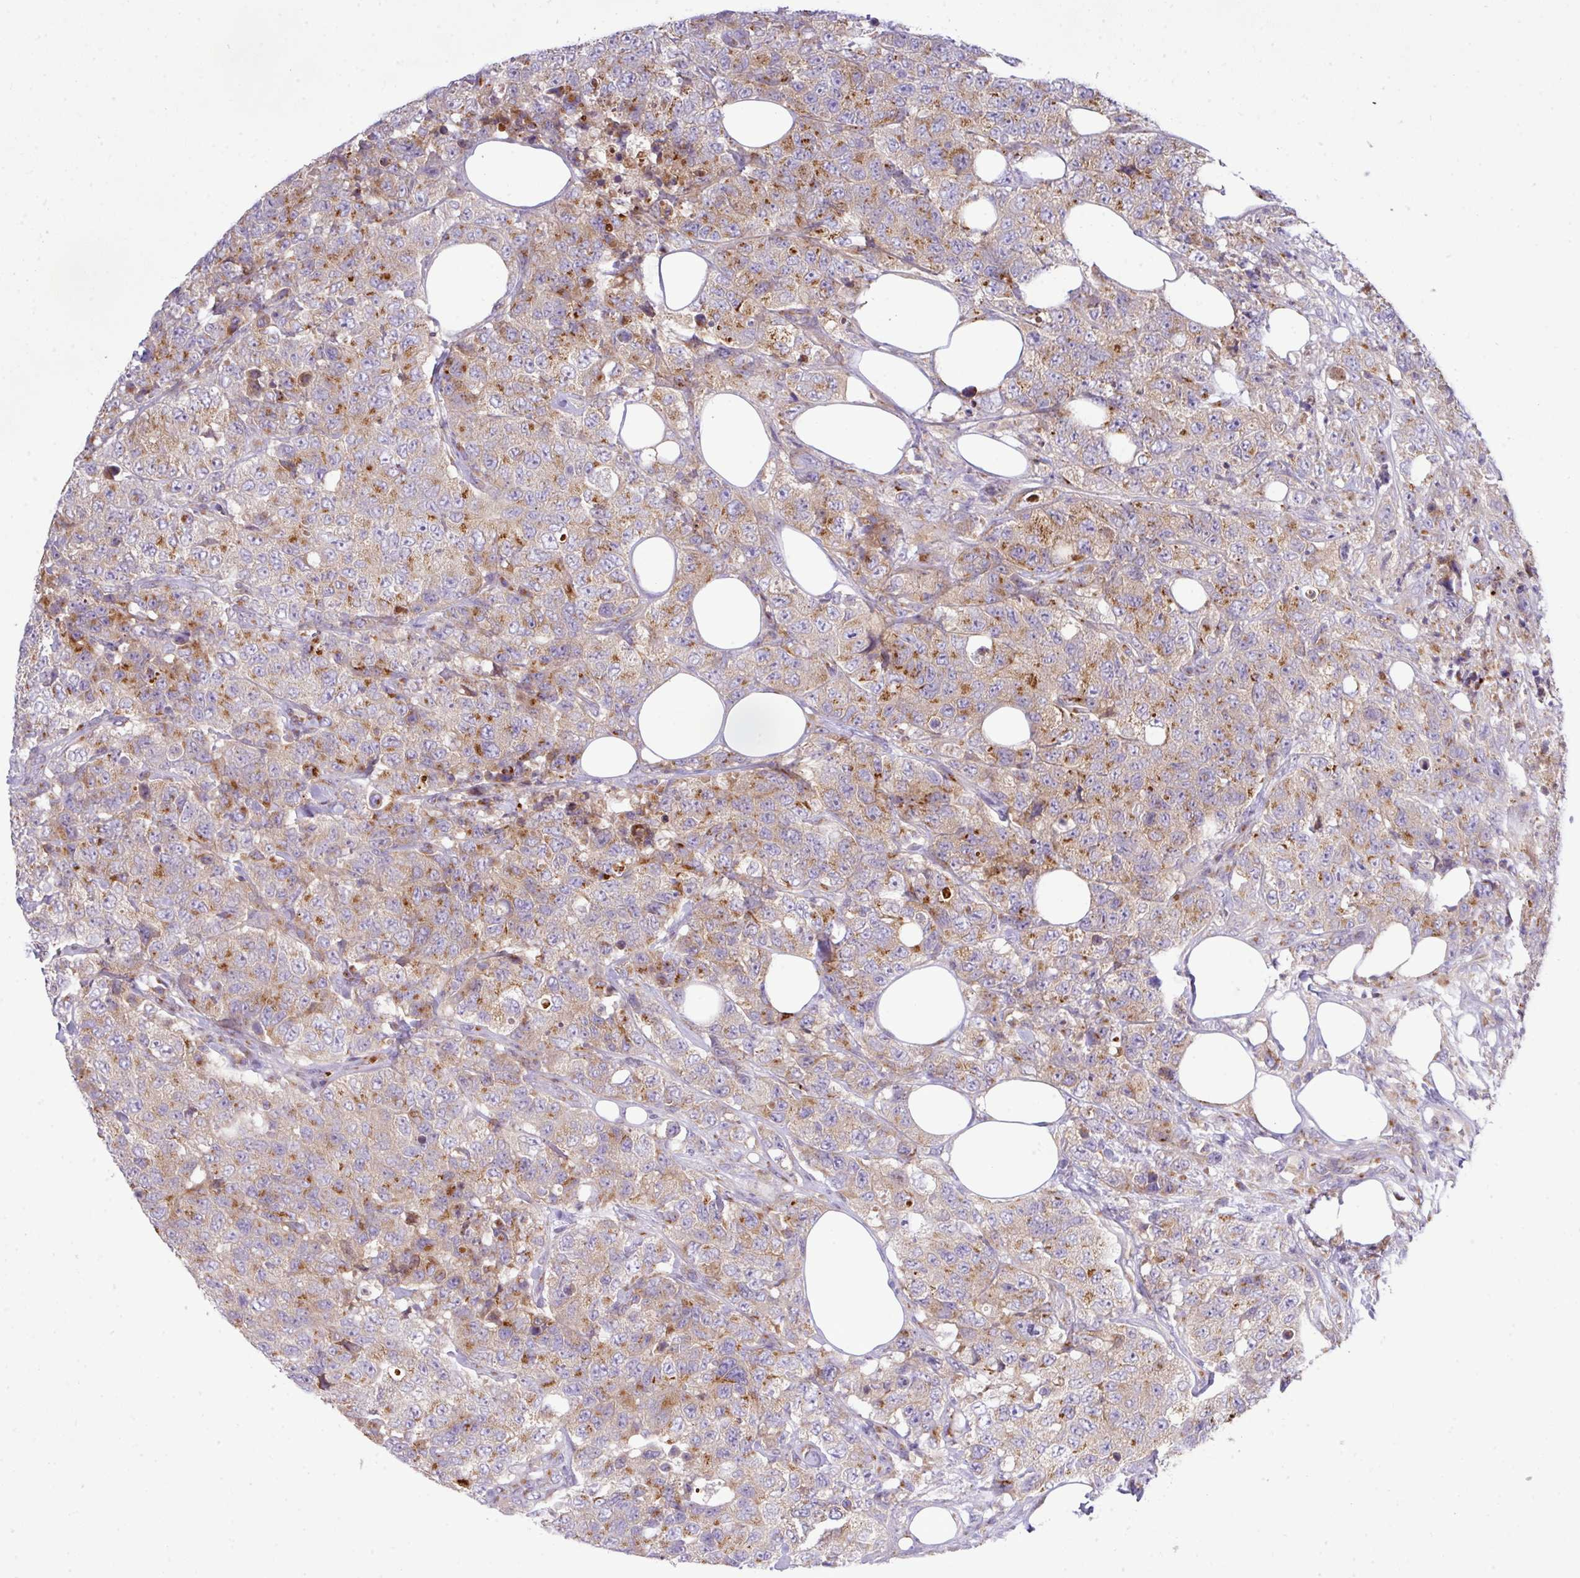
{"staining": {"intensity": "moderate", "quantity": "25%-75%", "location": "cytoplasmic/membranous"}, "tissue": "urothelial cancer", "cell_type": "Tumor cells", "image_type": "cancer", "snomed": [{"axis": "morphology", "description": "Urothelial carcinoma, High grade"}, {"axis": "topography", "description": "Urinary bladder"}], "caption": "IHC staining of urothelial cancer, which demonstrates medium levels of moderate cytoplasmic/membranous positivity in approximately 25%-75% of tumor cells indicating moderate cytoplasmic/membranous protein positivity. The staining was performed using DAB (brown) for protein detection and nuclei were counterstained in hematoxylin (blue).", "gene": "VTI1A", "patient": {"sex": "female", "age": 78}}